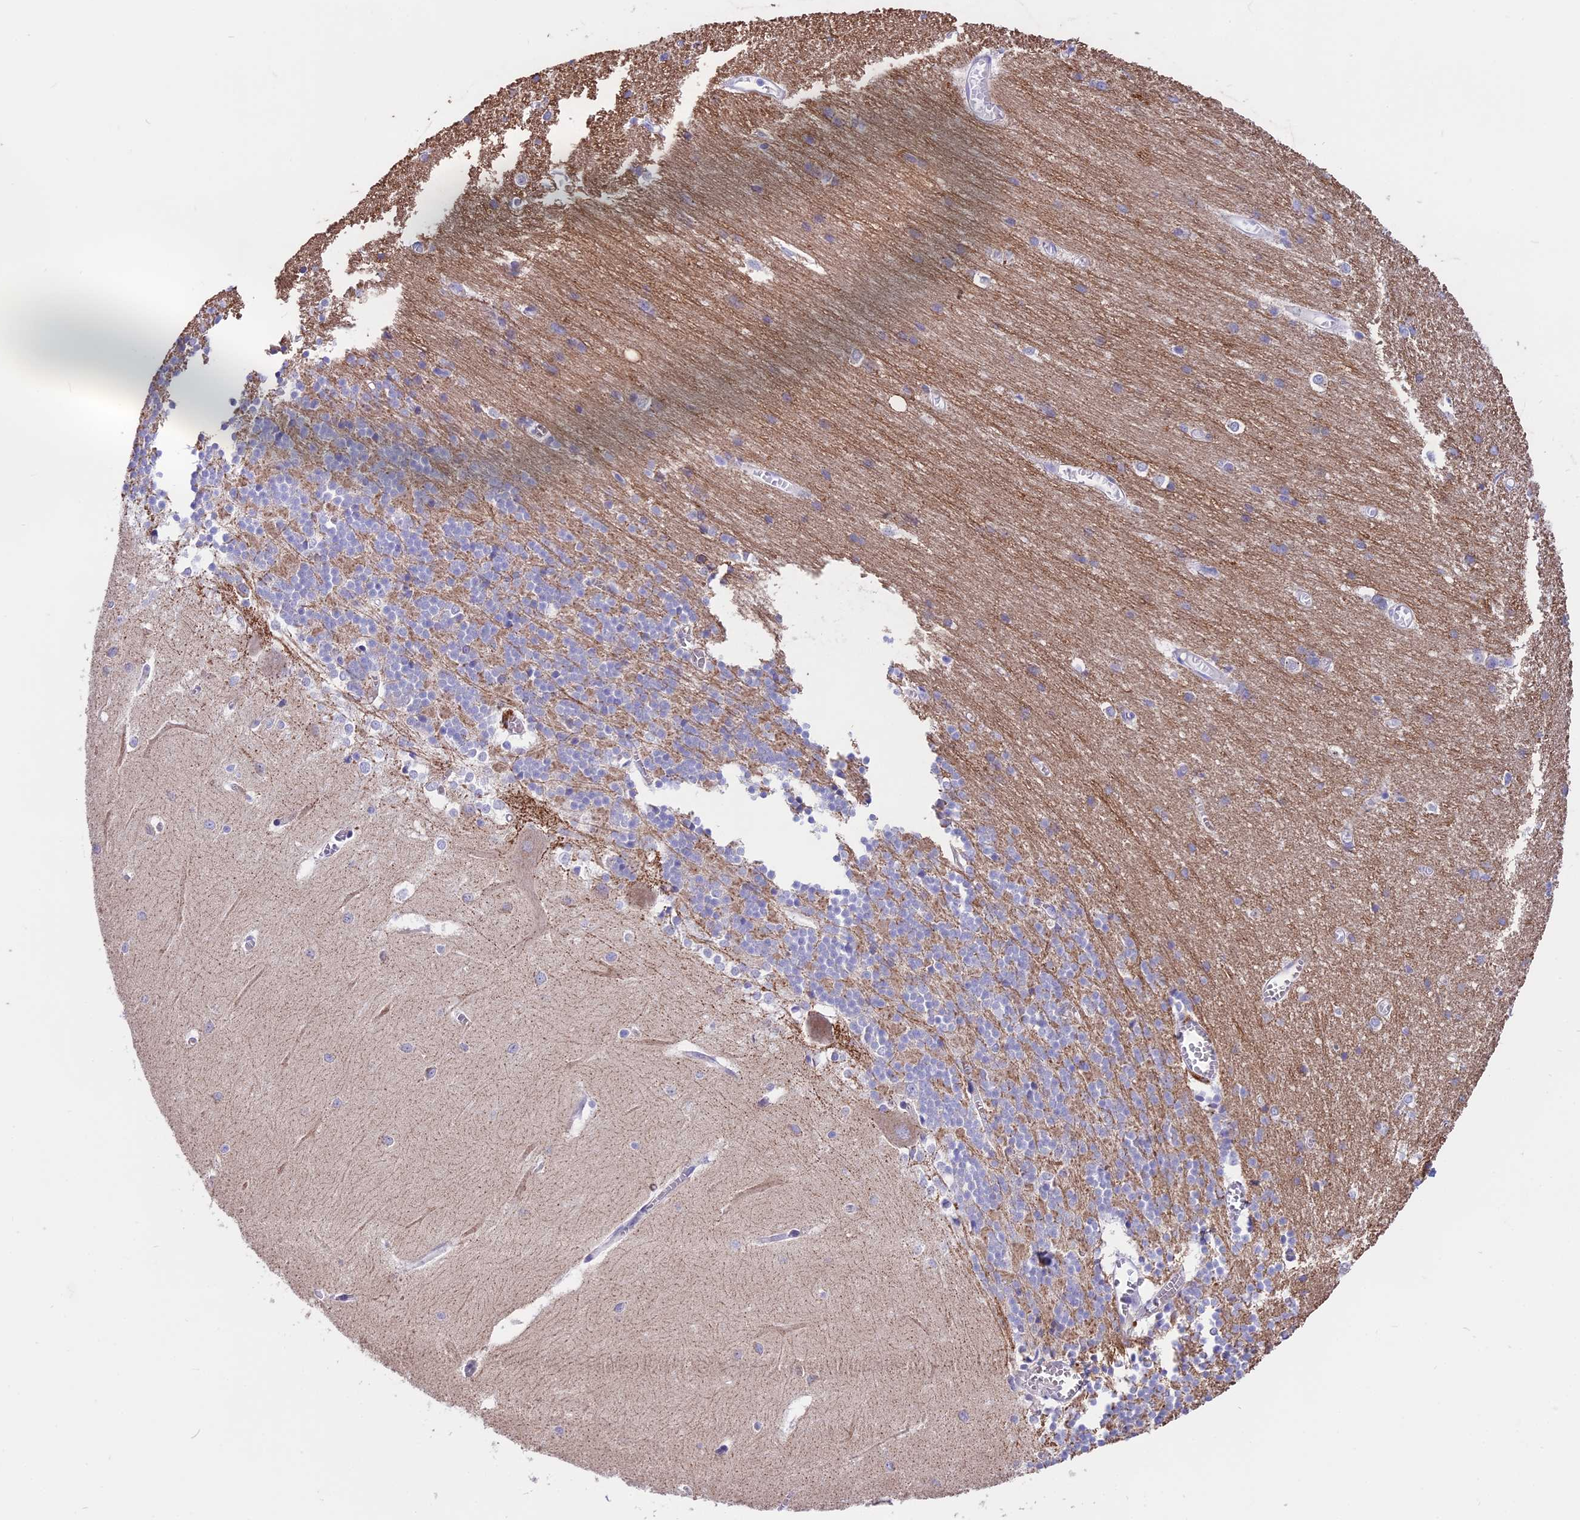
{"staining": {"intensity": "moderate", "quantity": ">75%", "location": "cytoplasmic/membranous"}, "tissue": "cerebellum", "cell_type": "Cells in granular layer", "image_type": "normal", "snomed": [{"axis": "morphology", "description": "Normal tissue, NOS"}, {"axis": "topography", "description": "Cerebellum"}], "caption": "Moderate cytoplasmic/membranous positivity is appreciated in about >75% of cells in granular layer in normal cerebellum.", "gene": "TMEM138", "patient": {"sex": "male", "age": 37}}